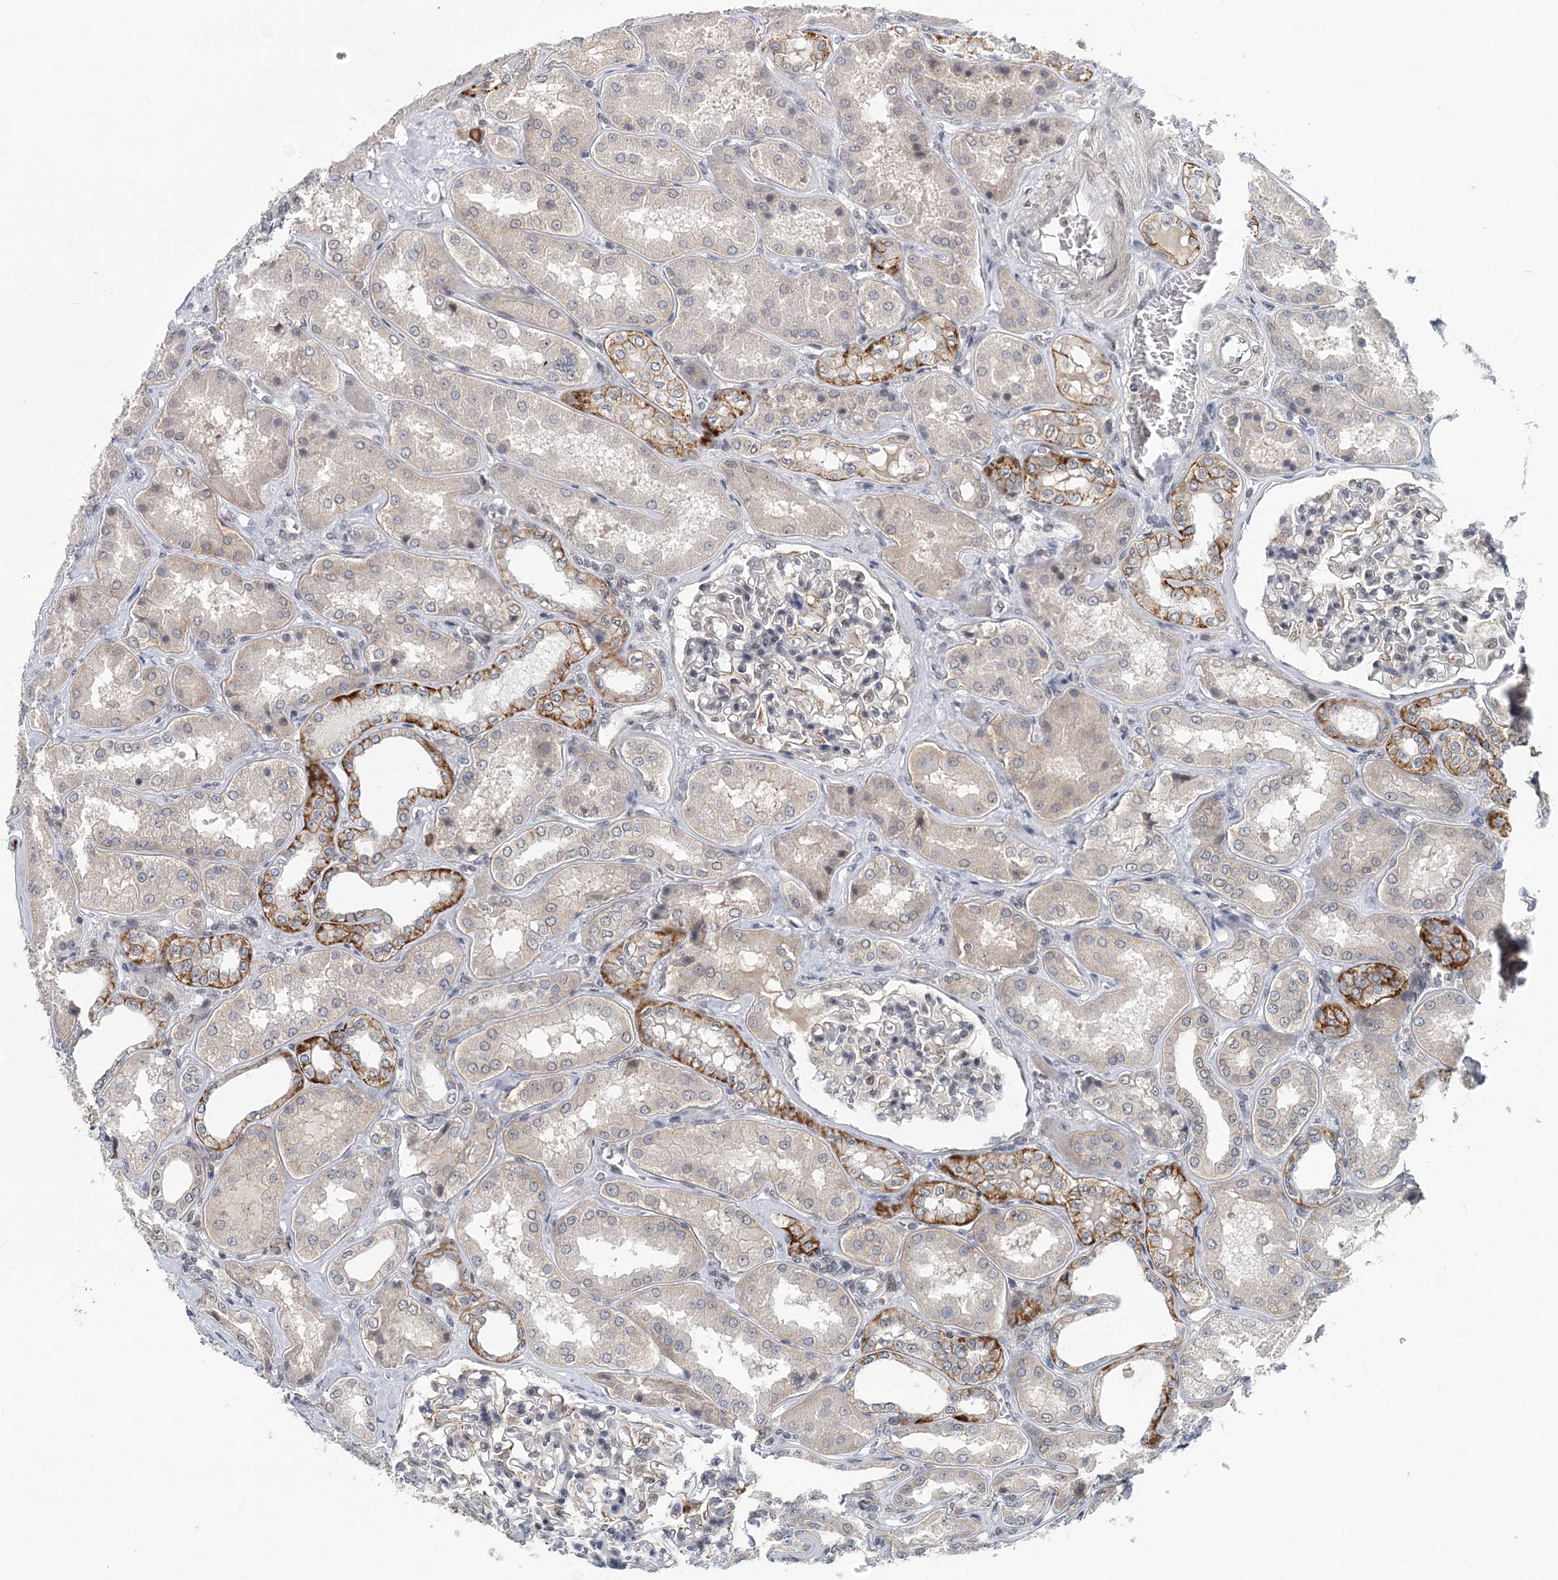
{"staining": {"intensity": "moderate", "quantity": "<25%", "location": "cytoplasmic/membranous"}, "tissue": "kidney", "cell_type": "Cells in glomeruli", "image_type": "normal", "snomed": [{"axis": "morphology", "description": "Normal tissue, NOS"}, {"axis": "topography", "description": "Kidney"}], "caption": "IHC (DAB (3,3'-diaminobenzidine)) staining of unremarkable kidney shows moderate cytoplasmic/membranous protein positivity in approximately <25% of cells in glomeruli.", "gene": "HYCC2", "patient": {"sex": "female", "age": 56}}